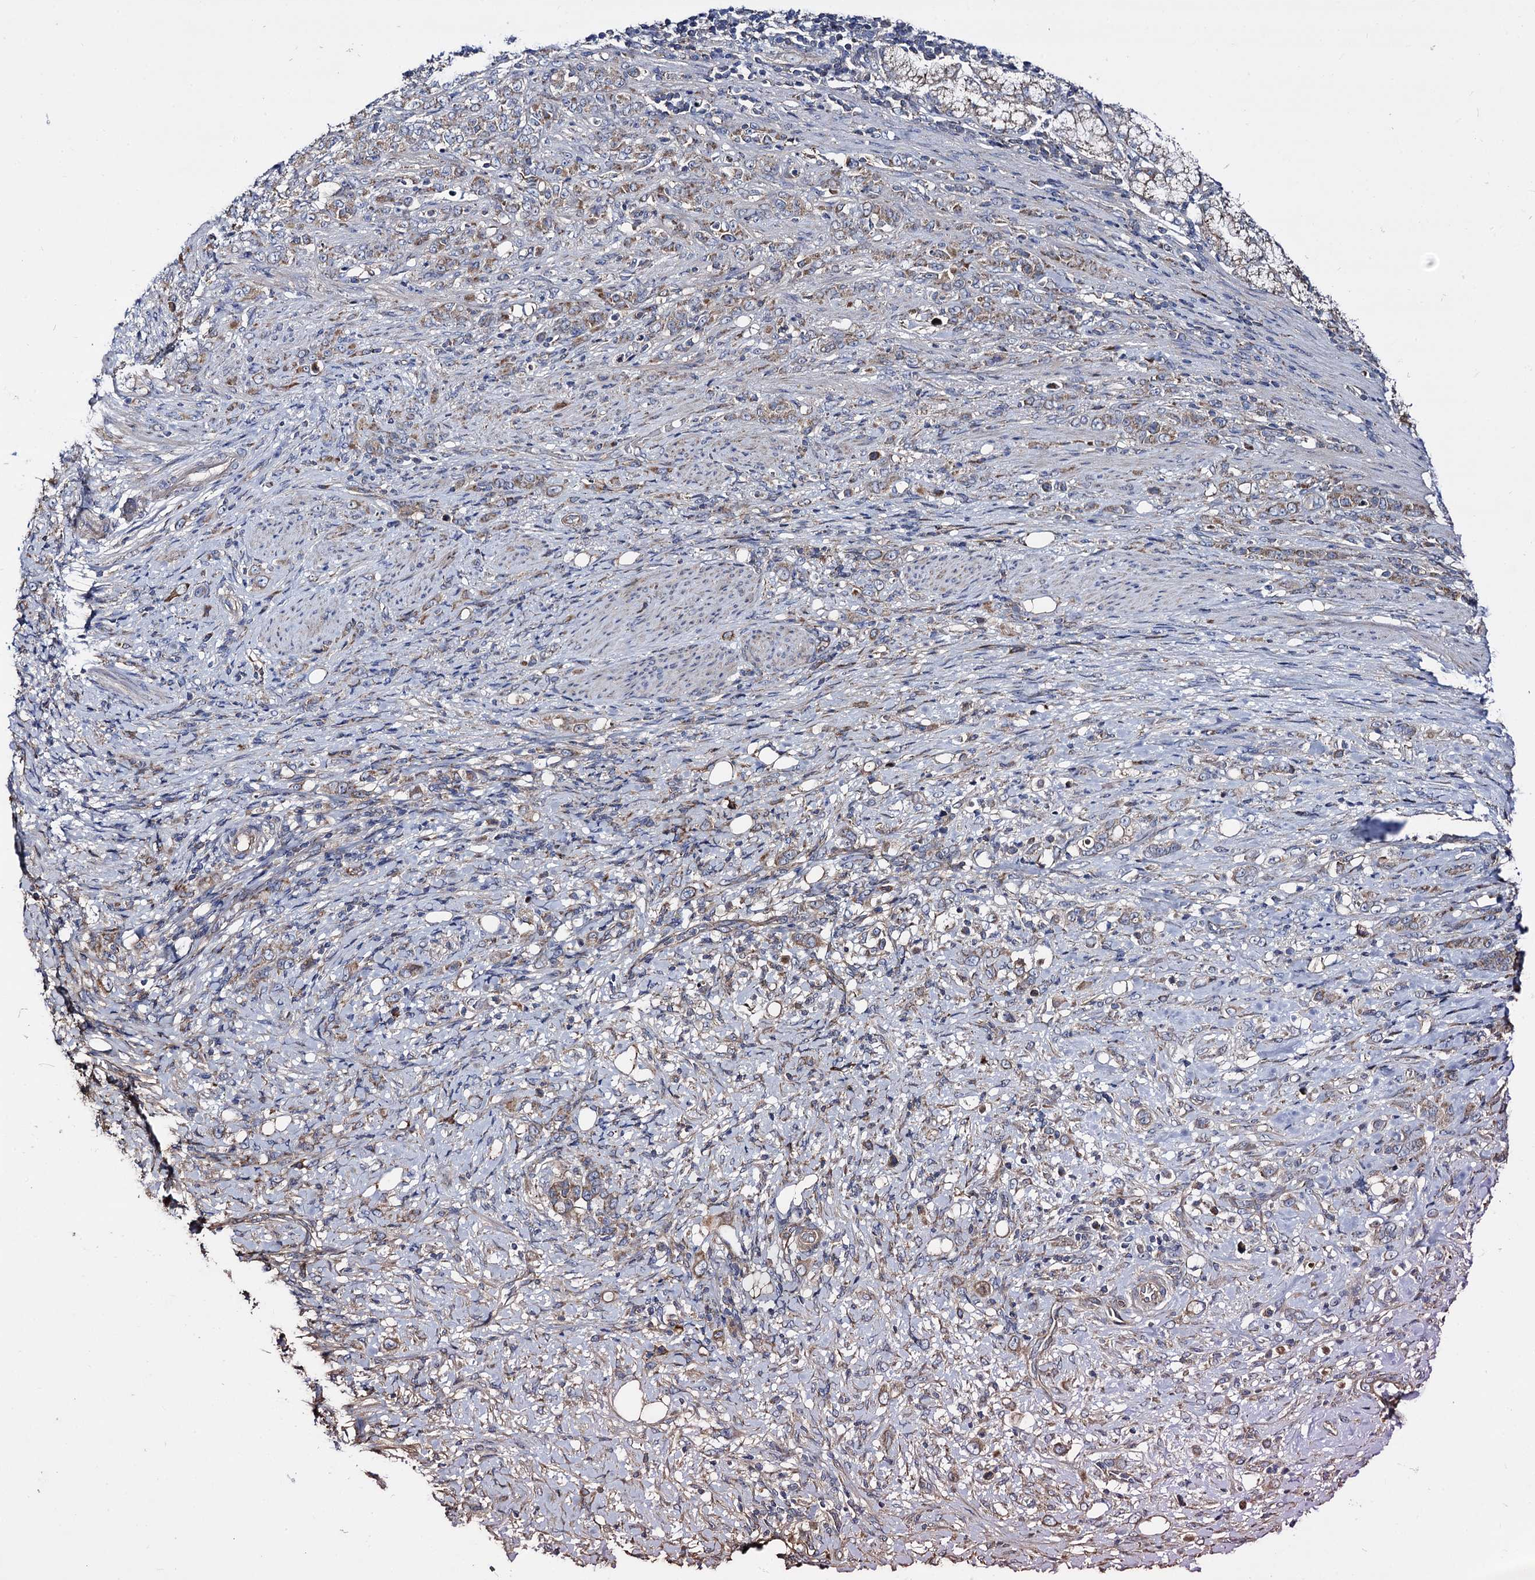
{"staining": {"intensity": "moderate", "quantity": "25%-75%", "location": "cytoplasmic/membranous"}, "tissue": "stomach cancer", "cell_type": "Tumor cells", "image_type": "cancer", "snomed": [{"axis": "morphology", "description": "Adenocarcinoma, NOS"}, {"axis": "topography", "description": "Stomach"}], "caption": "High-power microscopy captured an immunohistochemistry (IHC) histopathology image of adenocarcinoma (stomach), revealing moderate cytoplasmic/membranous positivity in about 25%-75% of tumor cells.", "gene": "IQCH", "patient": {"sex": "female", "age": 79}}